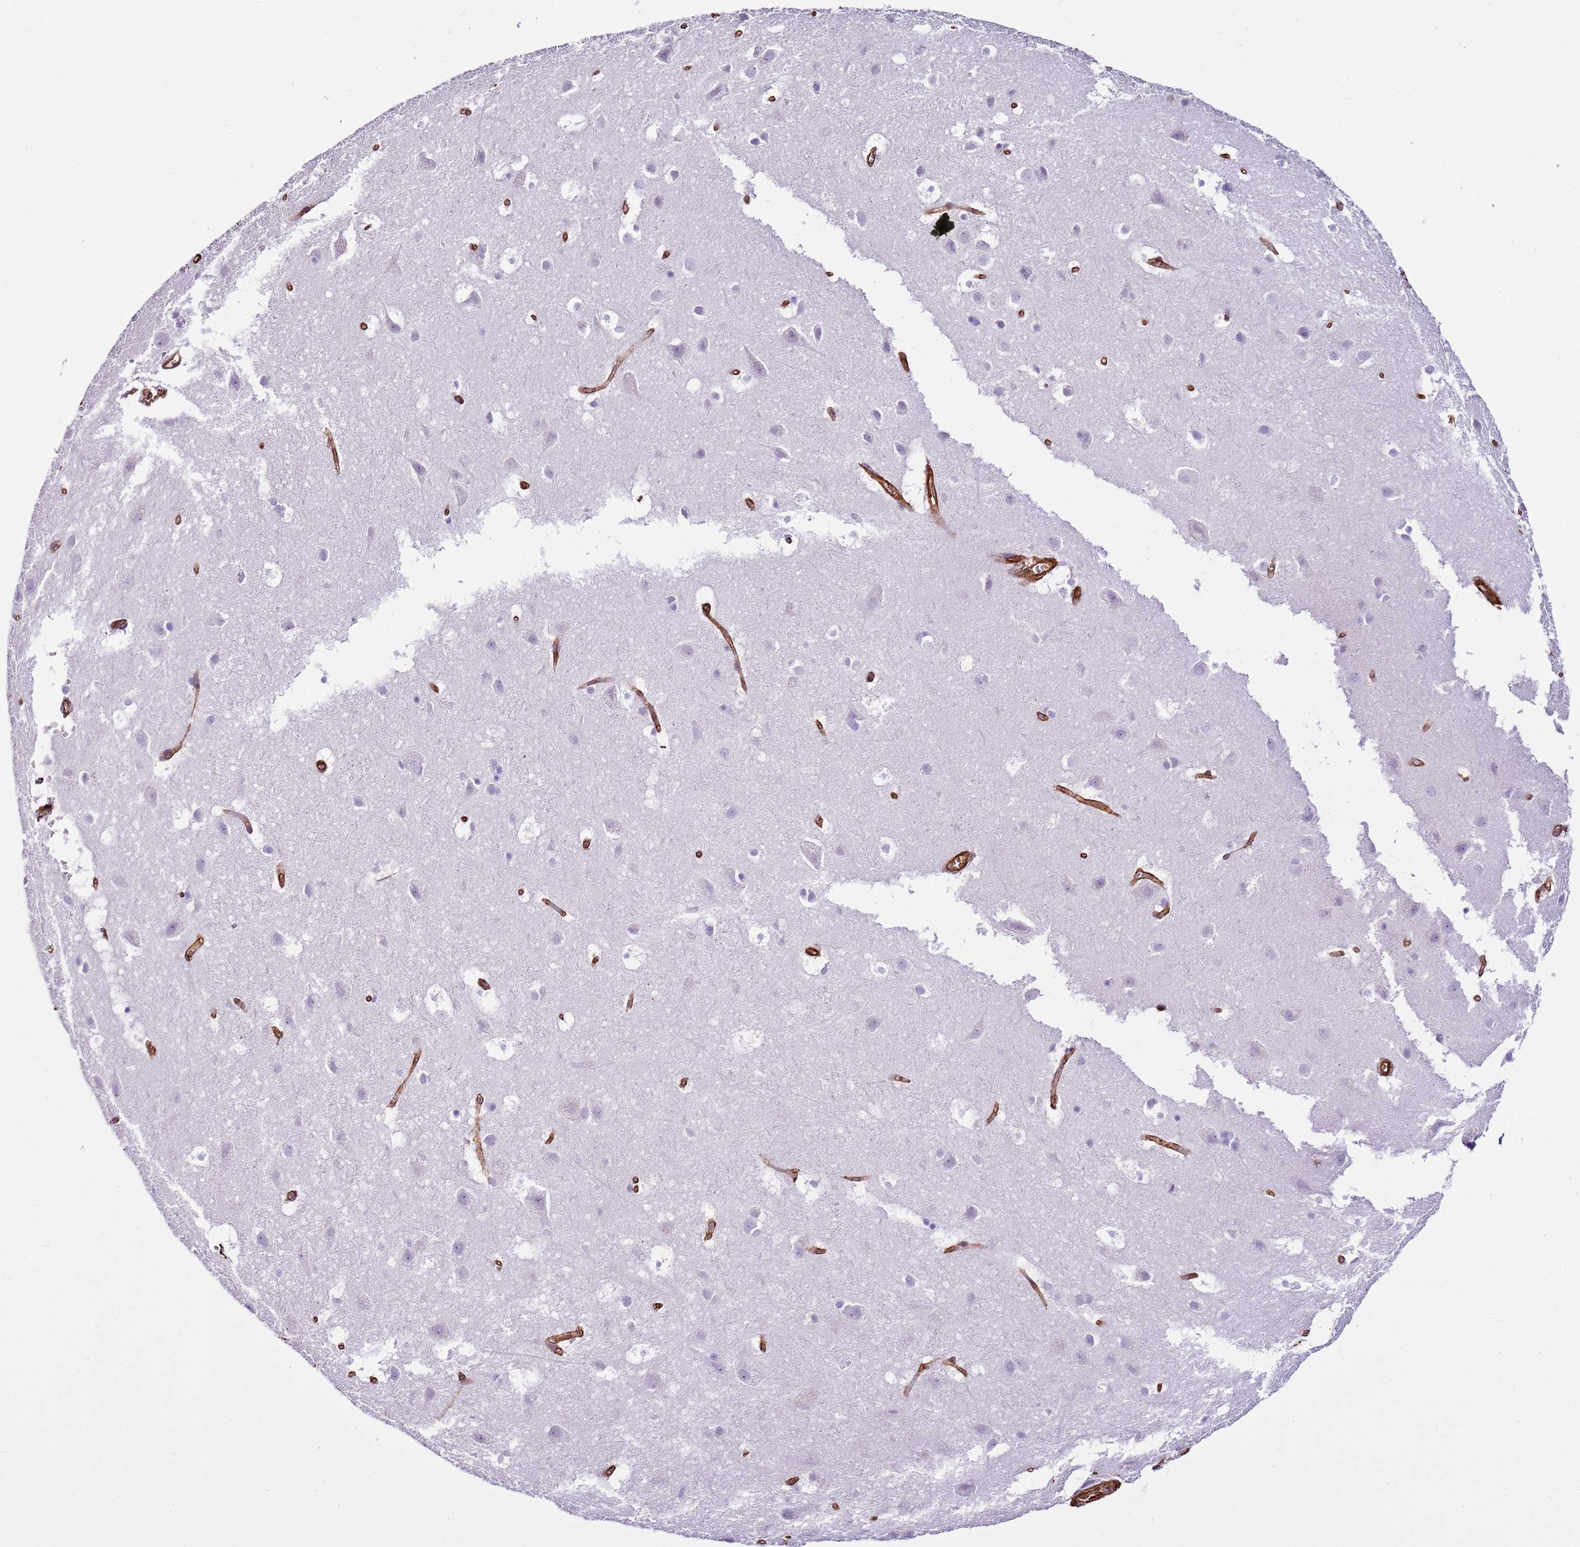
{"staining": {"intensity": "strong", "quantity": ">75%", "location": "cytoplasmic/membranous"}, "tissue": "cerebral cortex", "cell_type": "Endothelial cells", "image_type": "normal", "snomed": [{"axis": "morphology", "description": "Normal tissue, NOS"}, {"axis": "topography", "description": "Cerebral cortex"}], "caption": "Protein positivity by immunohistochemistry shows strong cytoplasmic/membranous expression in about >75% of endothelial cells in benign cerebral cortex.", "gene": "CTDSPL", "patient": {"sex": "male", "age": 54}}